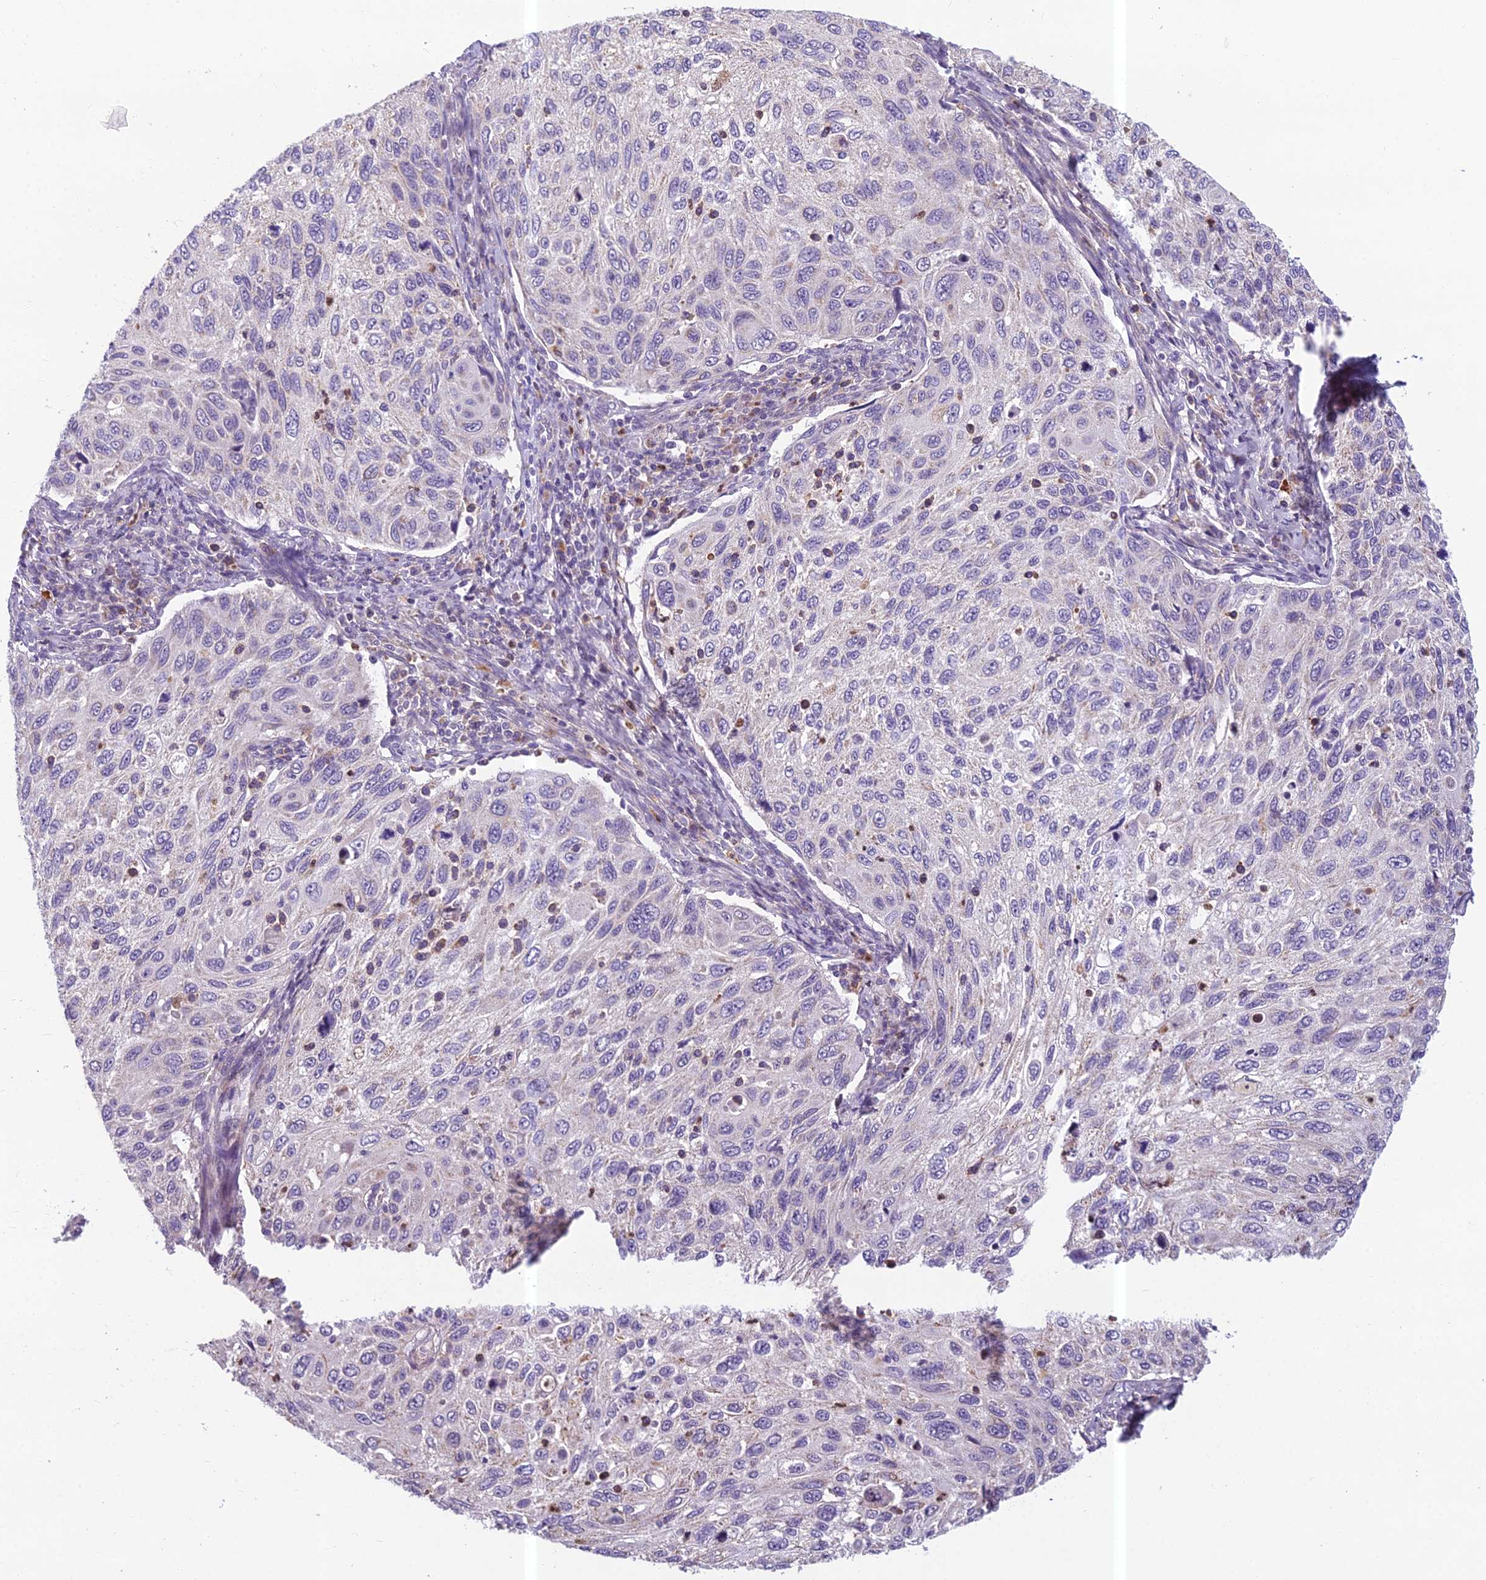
{"staining": {"intensity": "negative", "quantity": "none", "location": "none"}, "tissue": "cervical cancer", "cell_type": "Tumor cells", "image_type": "cancer", "snomed": [{"axis": "morphology", "description": "Squamous cell carcinoma, NOS"}, {"axis": "topography", "description": "Cervix"}], "caption": "High power microscopy photomicrograph of an IHC photomicrograph of cervical cancer, revealing no significant positivity in tumor cells.", "gene": "ENSG00000188897", "patient": {"sex": "female", "age": 70}}